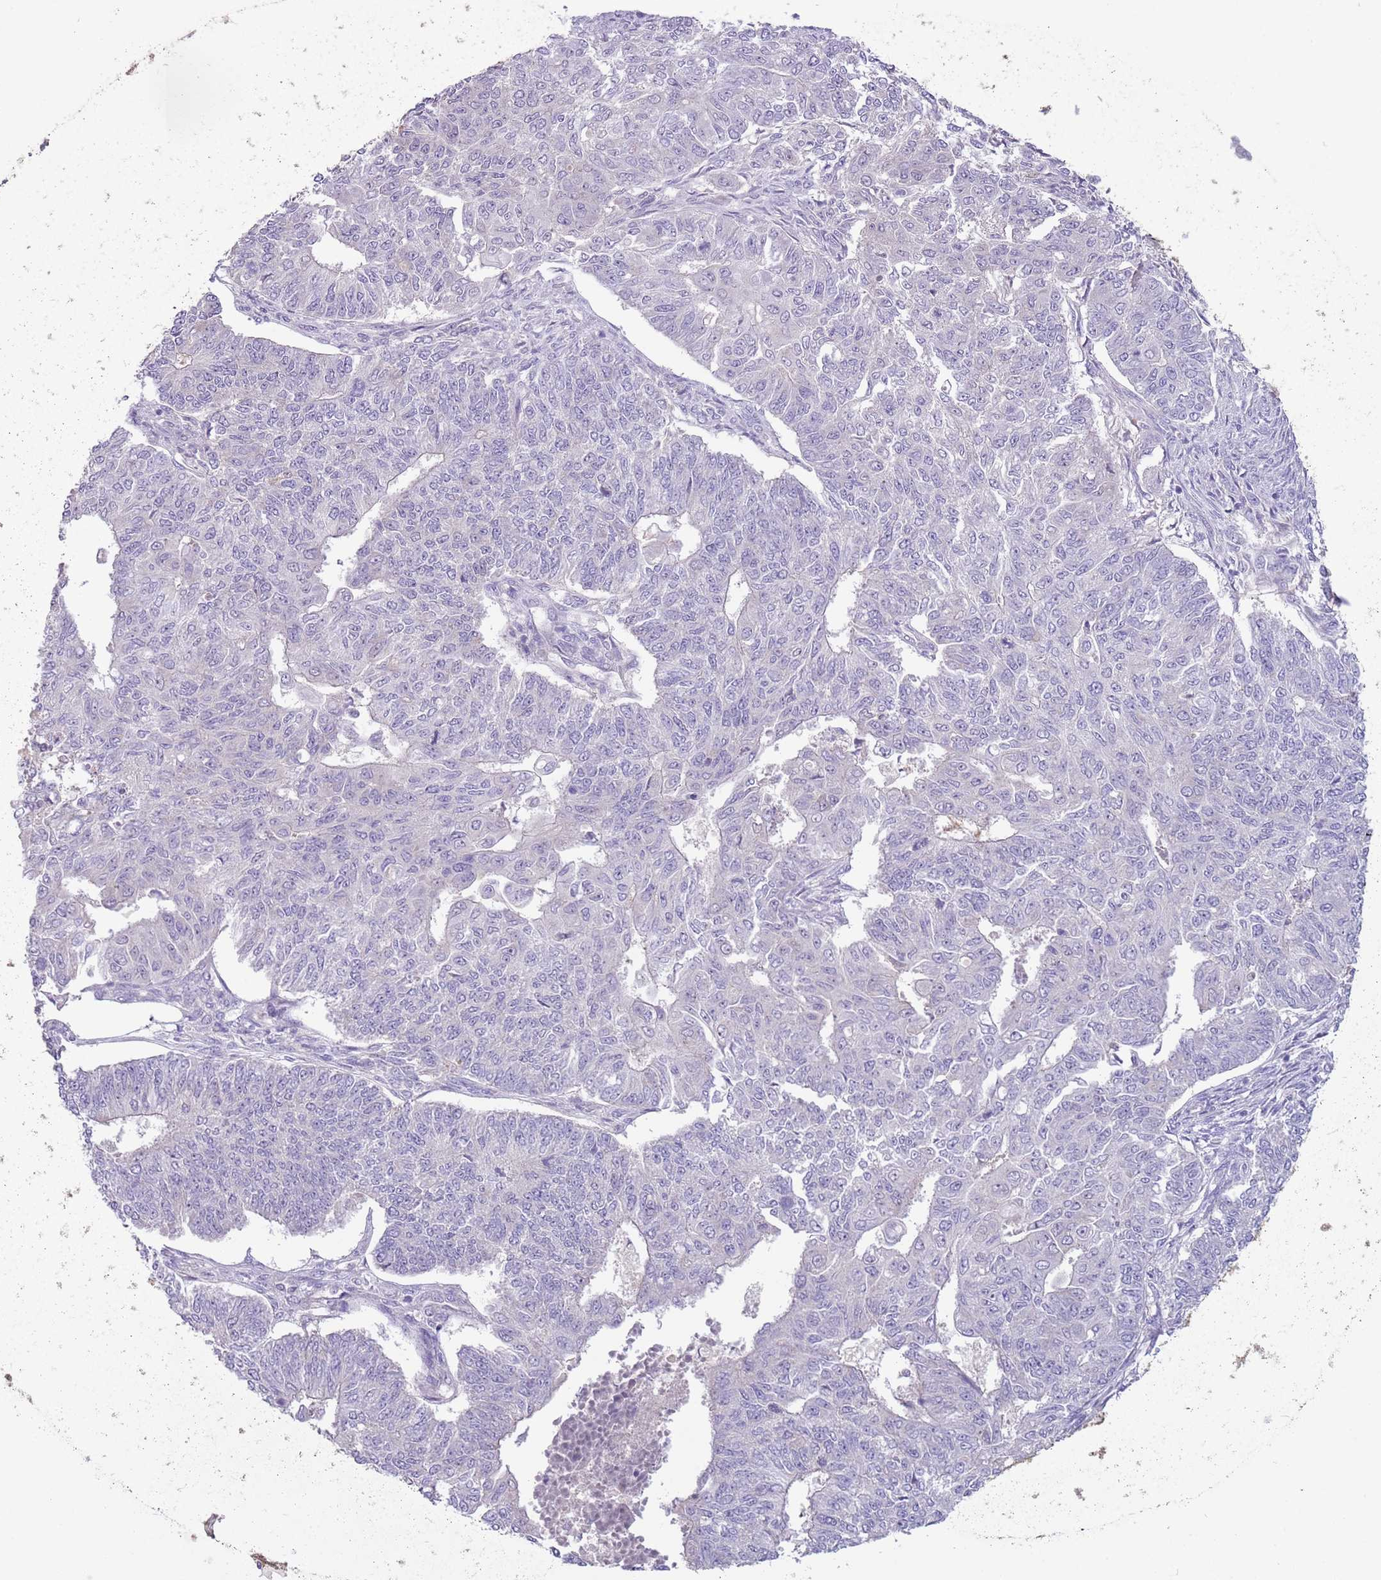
{"staining": {"intensity": "negative", "quantity": "none", "location": "none"}, "tissue": "endometrial cancer", "cell_type": "Tumor cells", "image_type": "cancer", "snomed": [{"axis": "morphology", "description": "Adenocarcinoma, NOS"}, {"axis": "topography", "description": "Endometrium"}], "caption": "Immunohistochemical staining of human endometrial cancer (adenocarcinoma) demonstrates no significant staining in tumor cells.", "gene": "CABYR", "patient": {"sex": "female", "age": 32}}